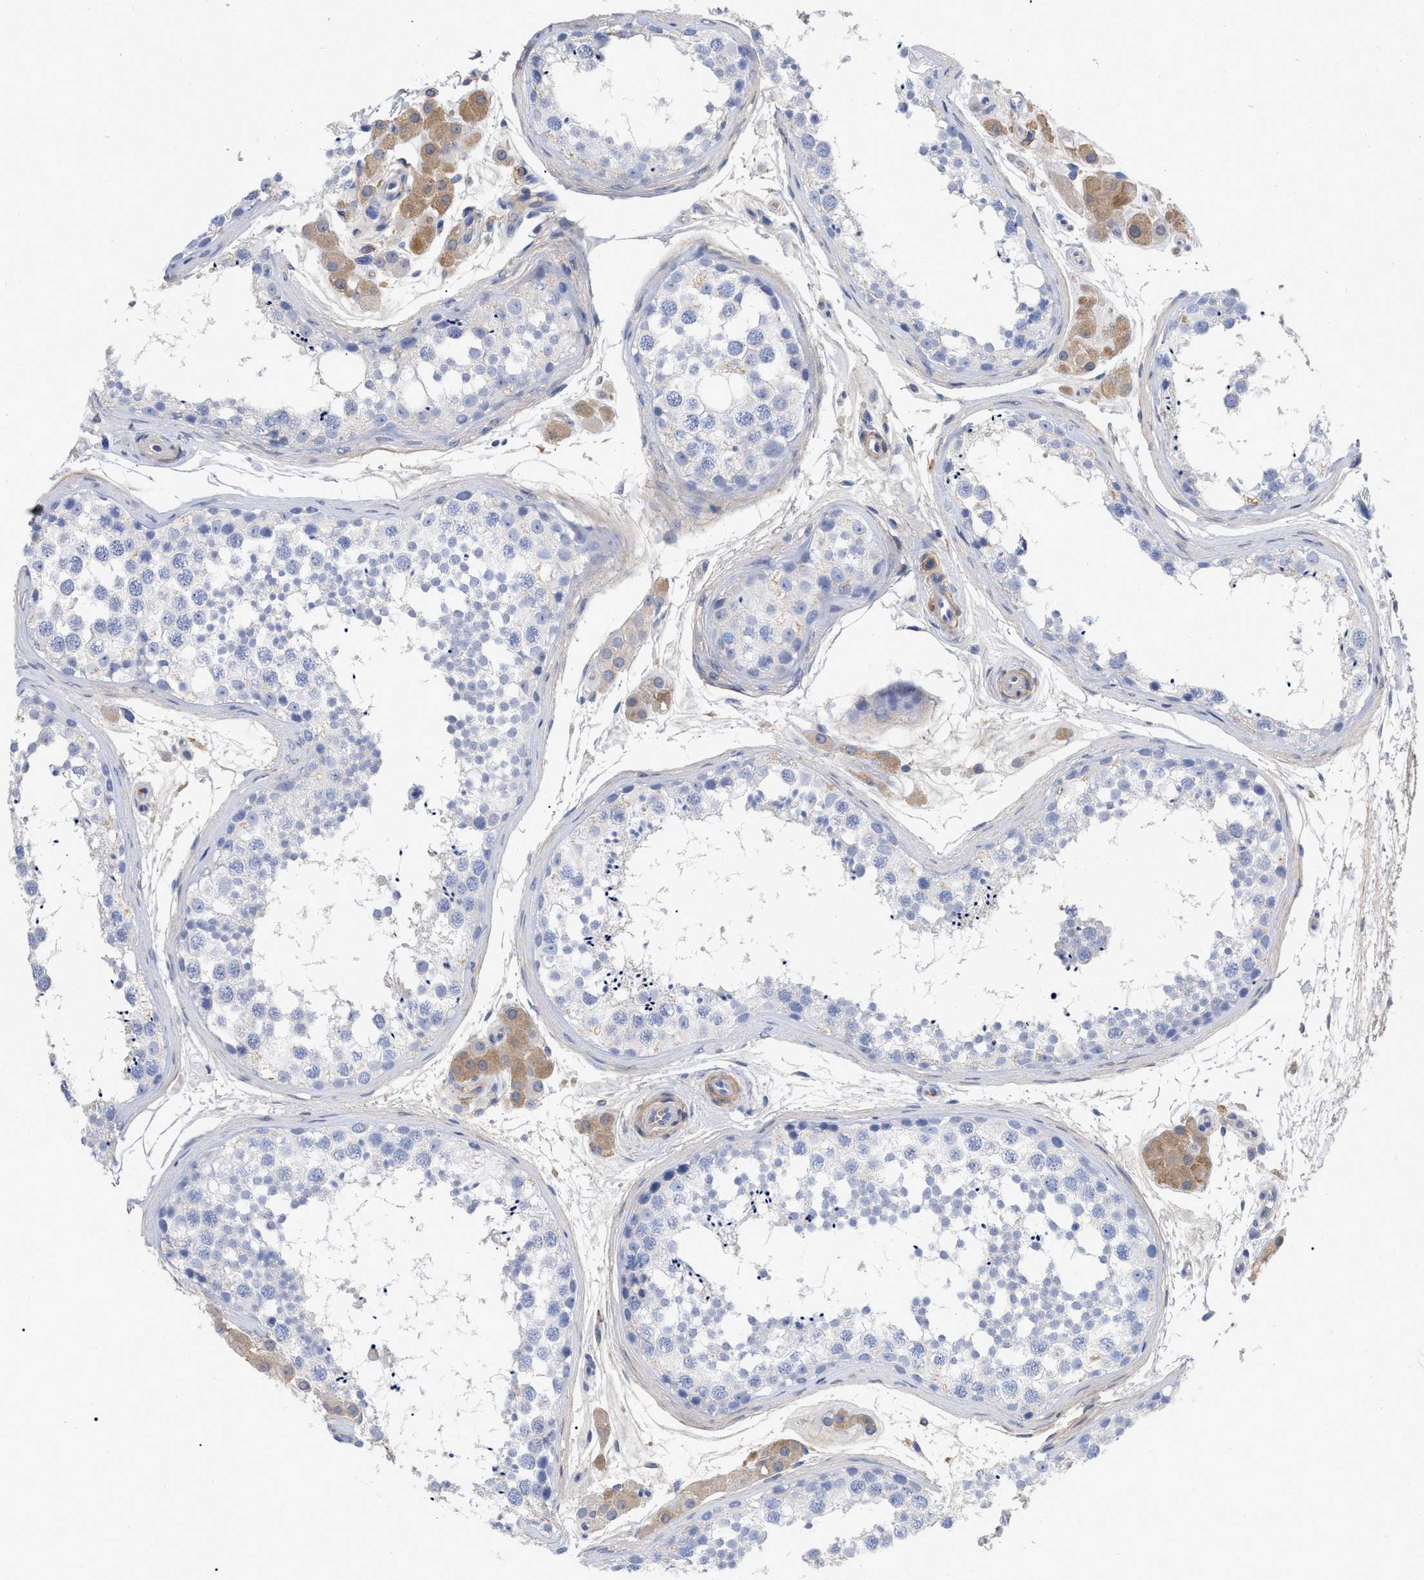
{"staining": {"intensity": "negative", "quantity": "none", "location": "none"}, "tissue": "testis", "cell_type": "Cells in seminiferous ducts", "image_type": "normal", "snomed": [{"axis": "morphology", "description": "Normal tissue, NOS"}, {"axis": "topography", "description": "Testis"}], "caption": "IHC photomicrograph of normal human testis stained for a protein (brown), which reveals no positivity in cells in seminiferous ducts. The staining is performed using DAB brown chromogen with nuclei counter-stained in using hematoxylin.", "gene": "IGHV5", "patient": {"sex": "male", "age": 56}}